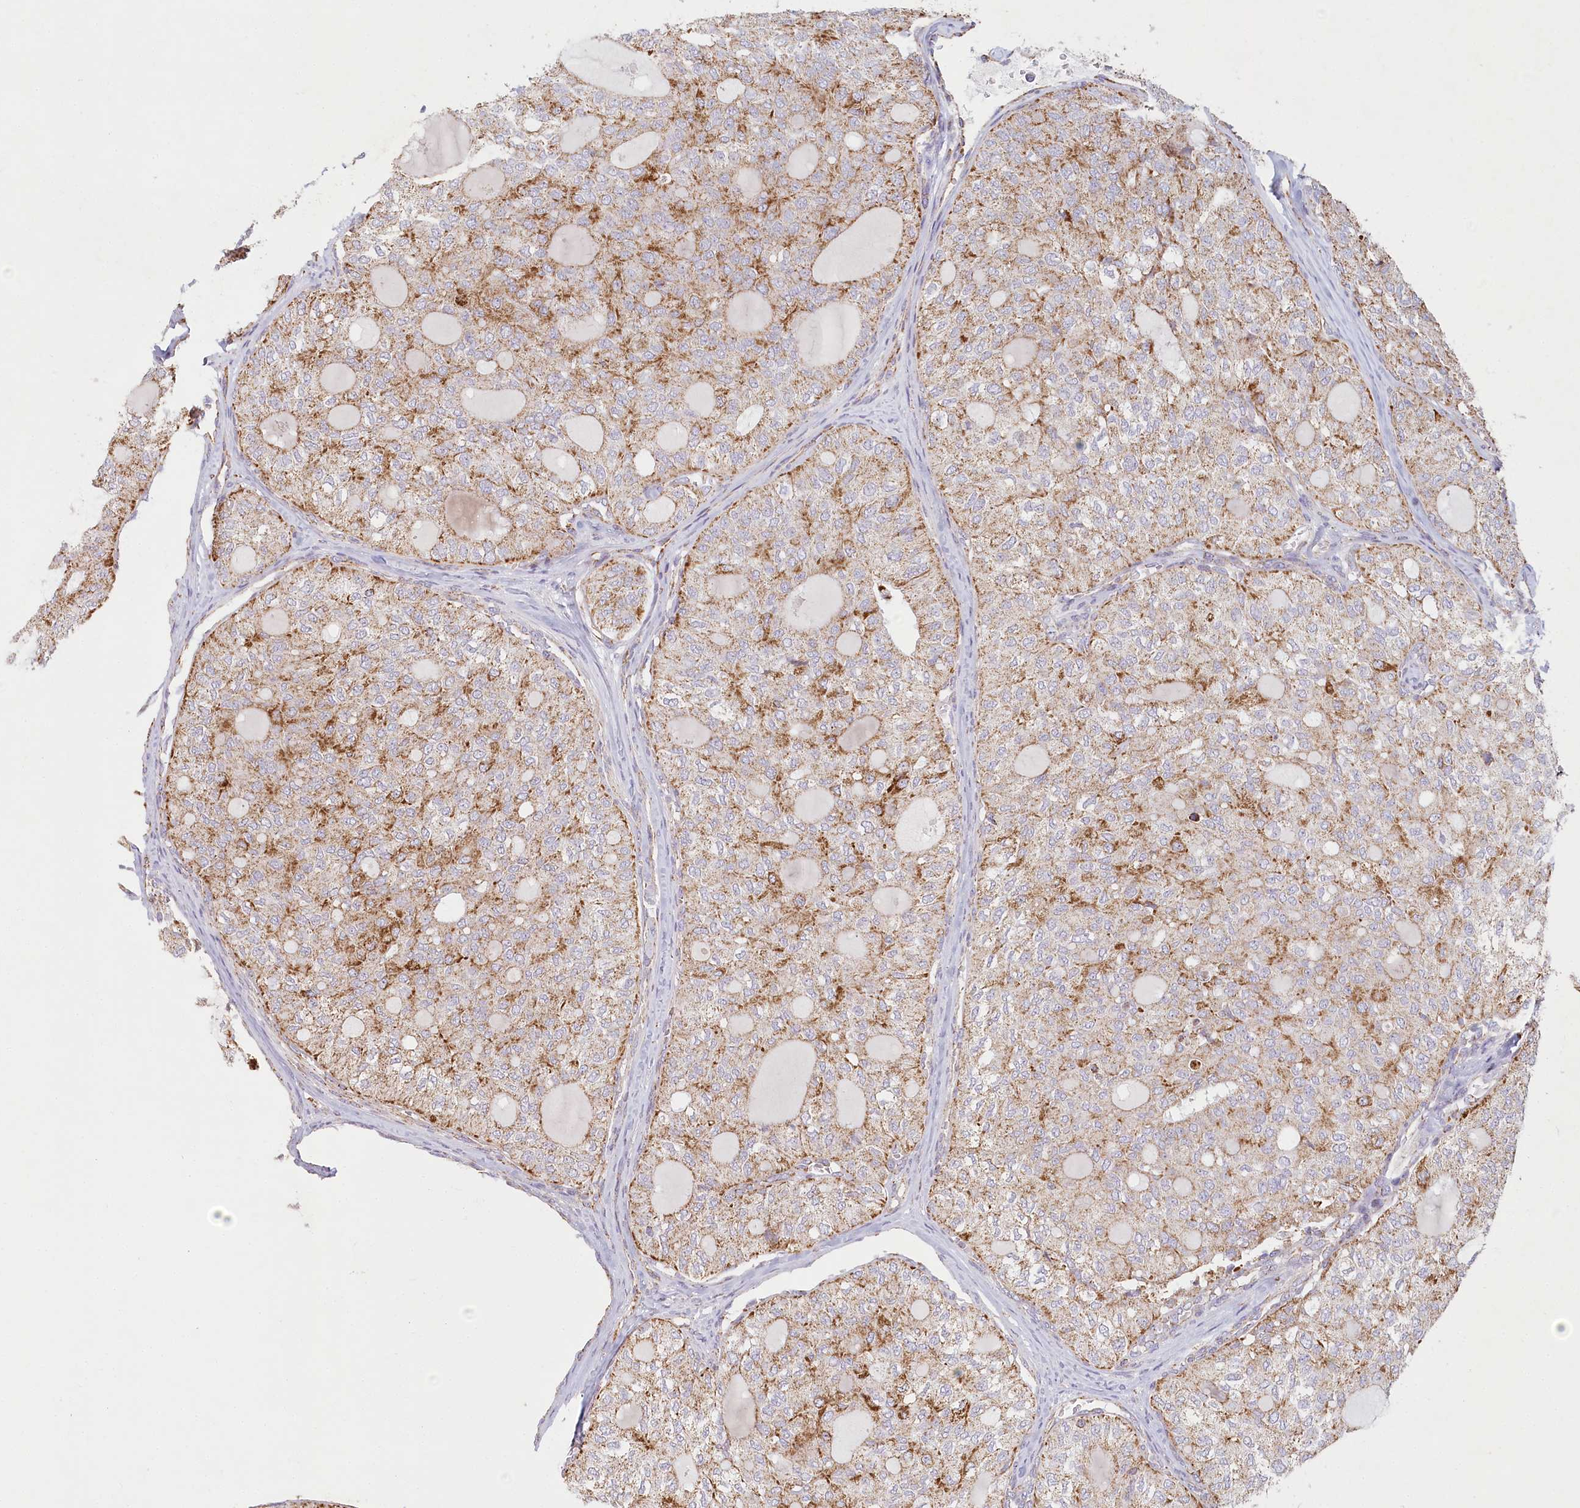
{"staining": {"intensity": "moderate", "quantity": ">75%", "location": "cytoplasmic/membranous"}, "tissue": "thyroid cancer", "cell_type": "Tumor cells", "image_type": "cancer", "snomed": [{"axis": "morphology", "description": "Follicular adenoma carcinoma, NOS"}, {"axis": "topography", "description": "Thyroid gland"}], "caption": "This is a micrograph of IHC staining of follicular adenoma carcinoma (thyroid), which shows moderate staining in the cytoplasmic/membranous of tumor cells.", "gene": "UMPS", "patient": {"sex": "male", "age": 75}}